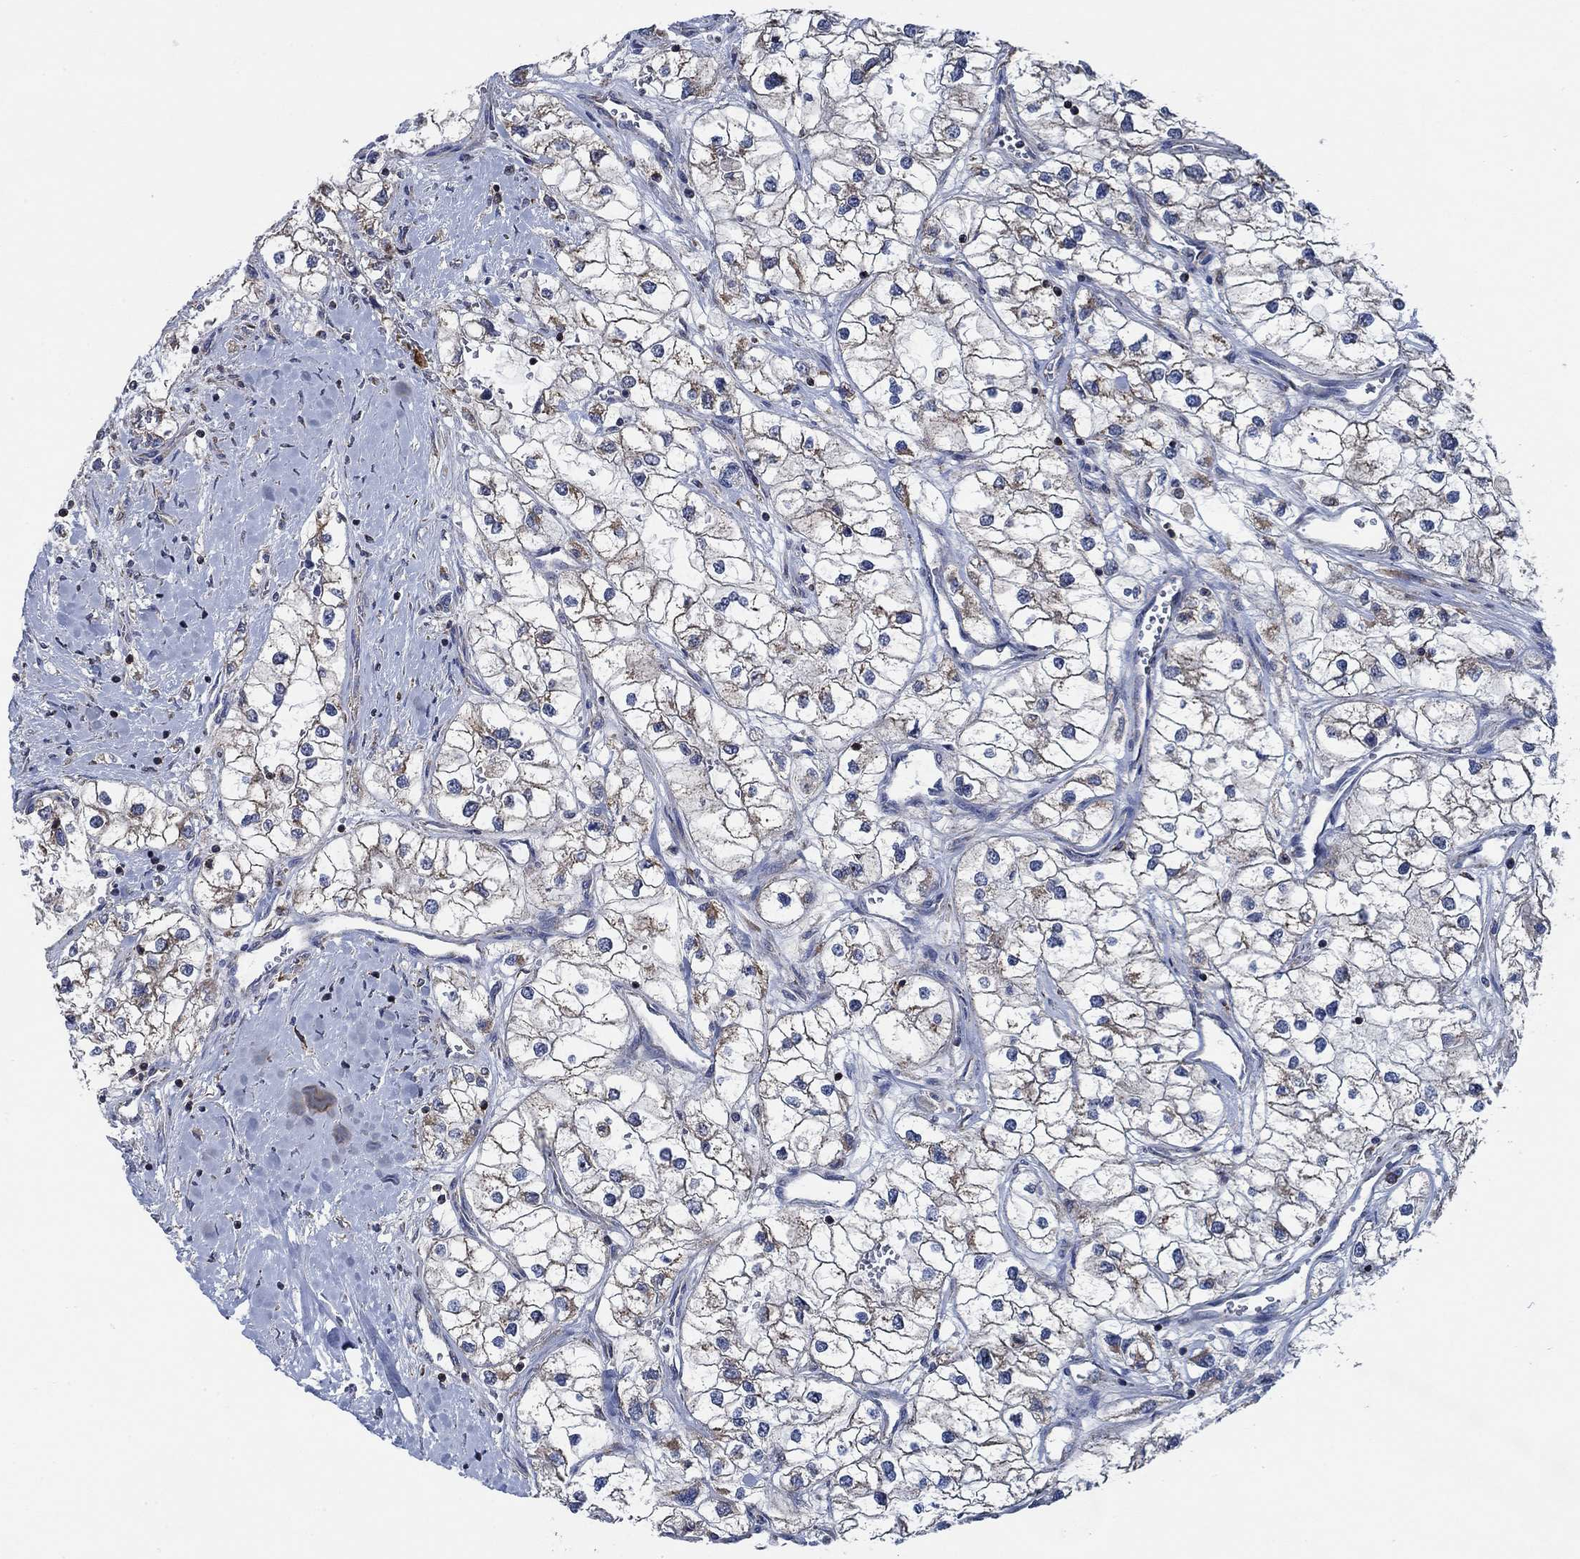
{"staining": {"intensity": "weak", "quantity": "25%-75%", "location": "cytoplasmic/membranous"}, "tissue": "renal cancer", "cell_type": "Tumor cells", "image_type": "cancer", "snomed": [{"axis": "morphology", "description": "Adenocarcinoma, NOS"}, {"axis": "topography", "description": "Kidney"}], "caption": "Protein staining of renal cancer (adenocarcinoma) tissue shows weak cytoplasmic/membranous expression in about 25%-75% of tumor cells.", "gene": "STXBP6", "patient": {"sex": "male", "age": 59}}